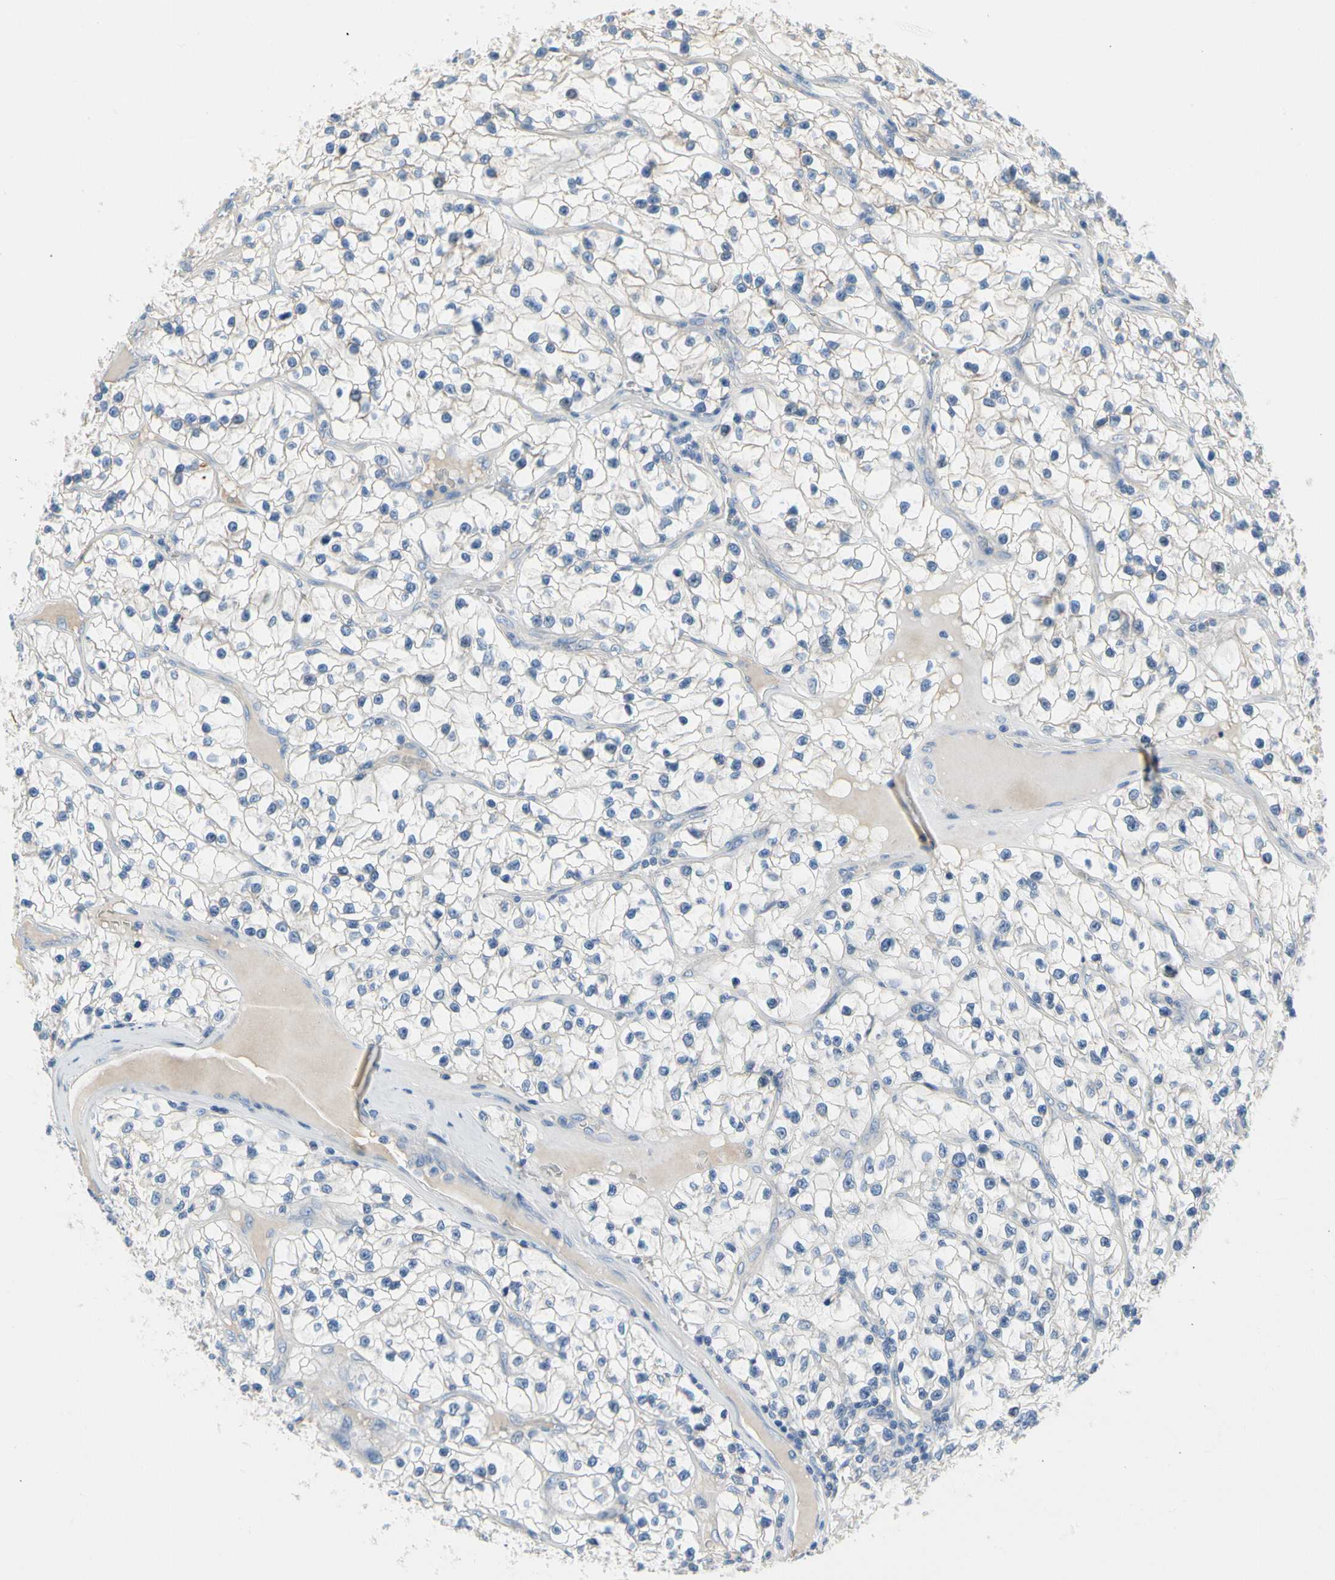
{"staining": {"intensity": "weak", "quantity": "<25%", "location": "cytoplasmic/membranous"}, "tissue": "renal cancer", "cell_type": "Tumor cells", "image_type": "cancer", "snomed": [{"axis": "morphology", "description": "Adenocarcinoma, NOS"}, {"axis": "topography", "description": "Kidney"}], "caption": "IHC micrograph of neoplastic tissue: adenocarcinoma (renal) stained with DAB (3,3'-diaminobenzidine) displays no significant protein expression in tumor cells.", "gene": "CA14", "patient": {"sex": "female", "age": 57}}